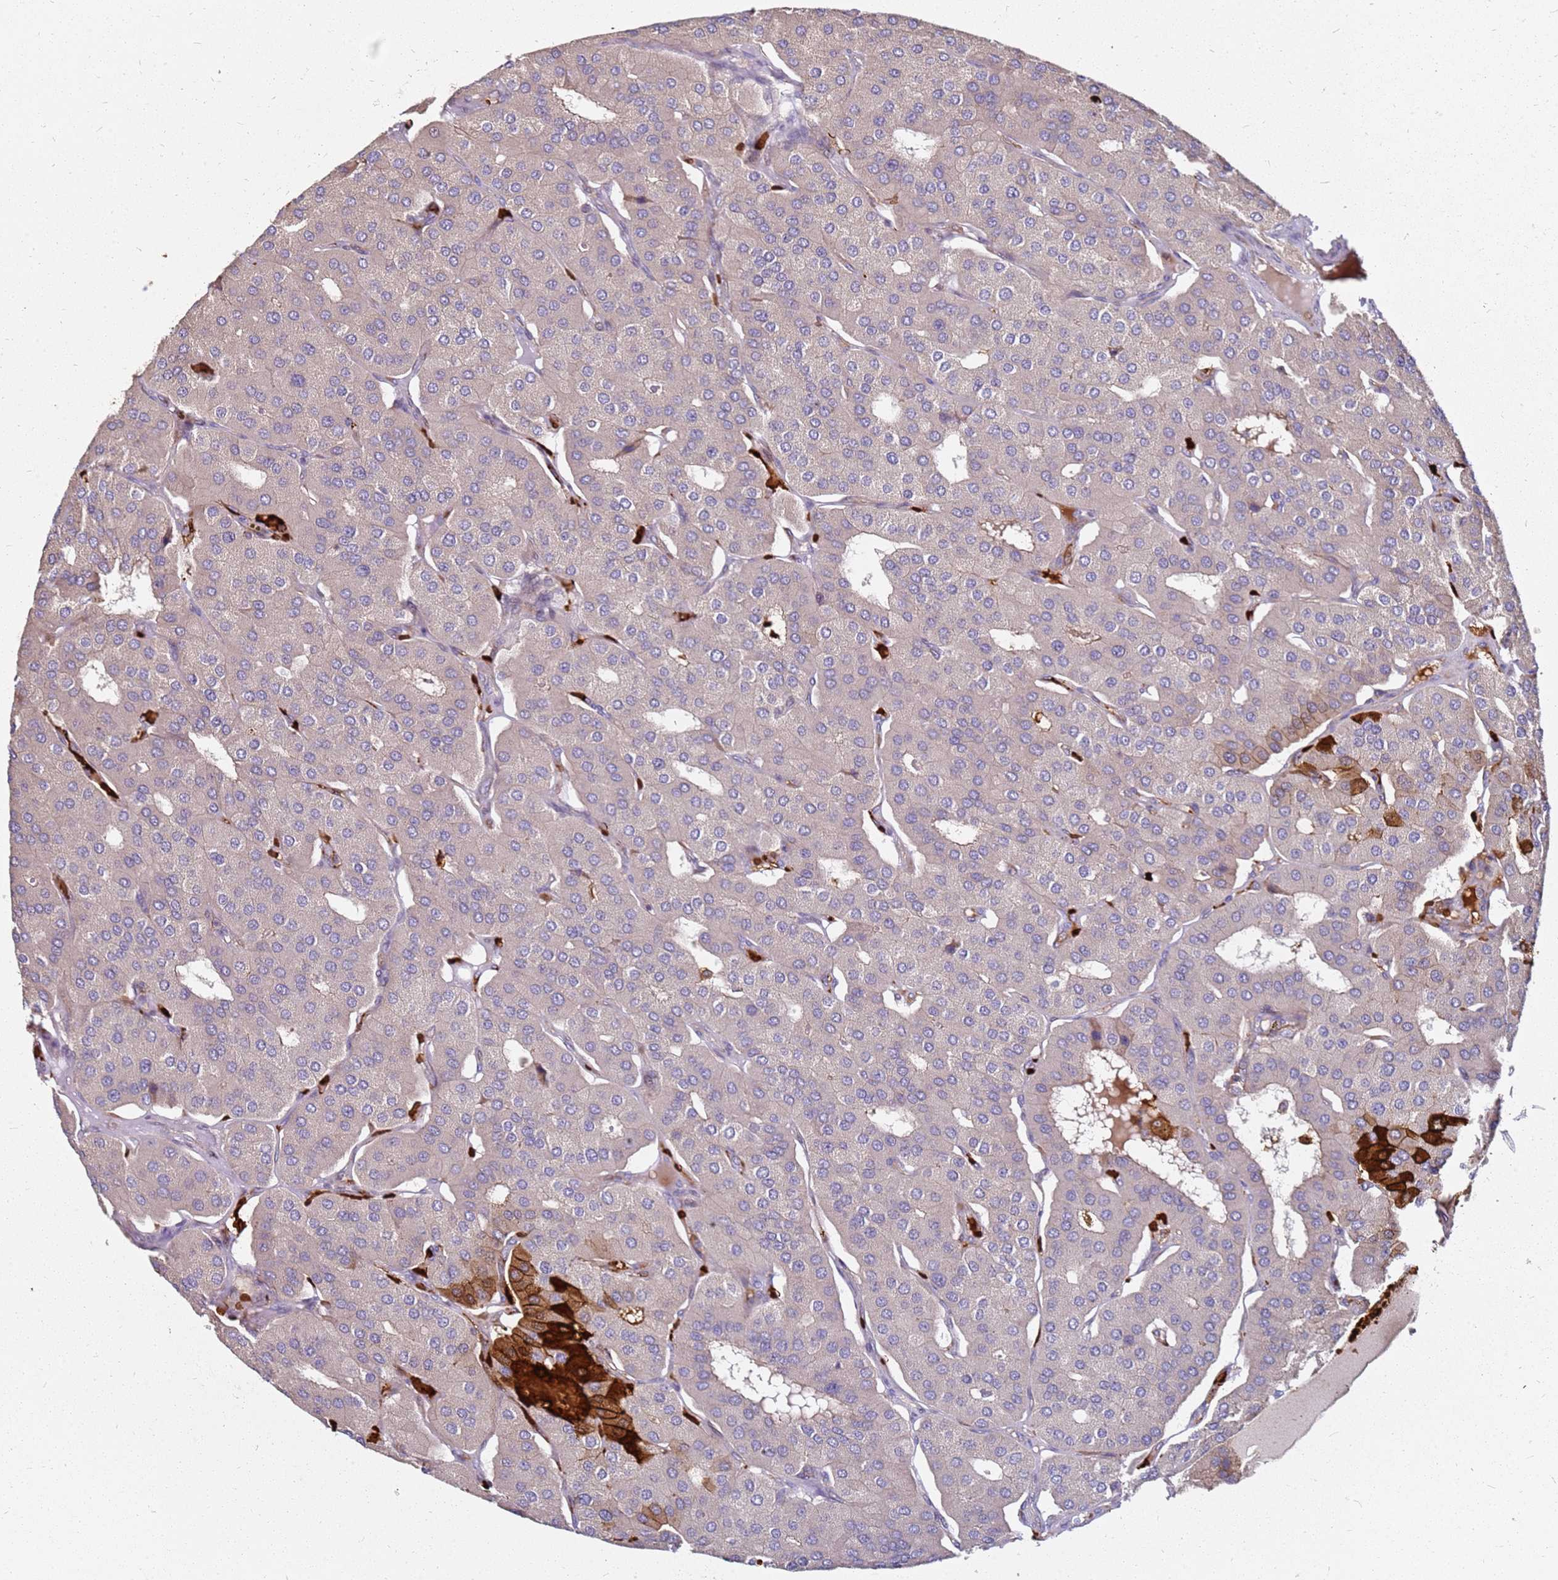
{"staining": {"intensity": "strong", "quantity": "<25%", "location": "cytoplasmic/membranous"}, "tissue": "parathyroid gland", "cell_type": "Glandular cells", "image_type": "normal", "snomed": [{"axis": "morphology", "description": "Normal tissue, NOS"}, {"axis": "morphology", "description": "Adenoma, NOS"}, {"axis": "topography", "description": "Parathyroid gland"}], "caption": "Protein staining shows strong cytoplasmic/membranous positivity in about <25% of glandular cells in benign parathyroid gland.", "gene": "RNF11", "patient": {"sex": "female", "age": 86}}